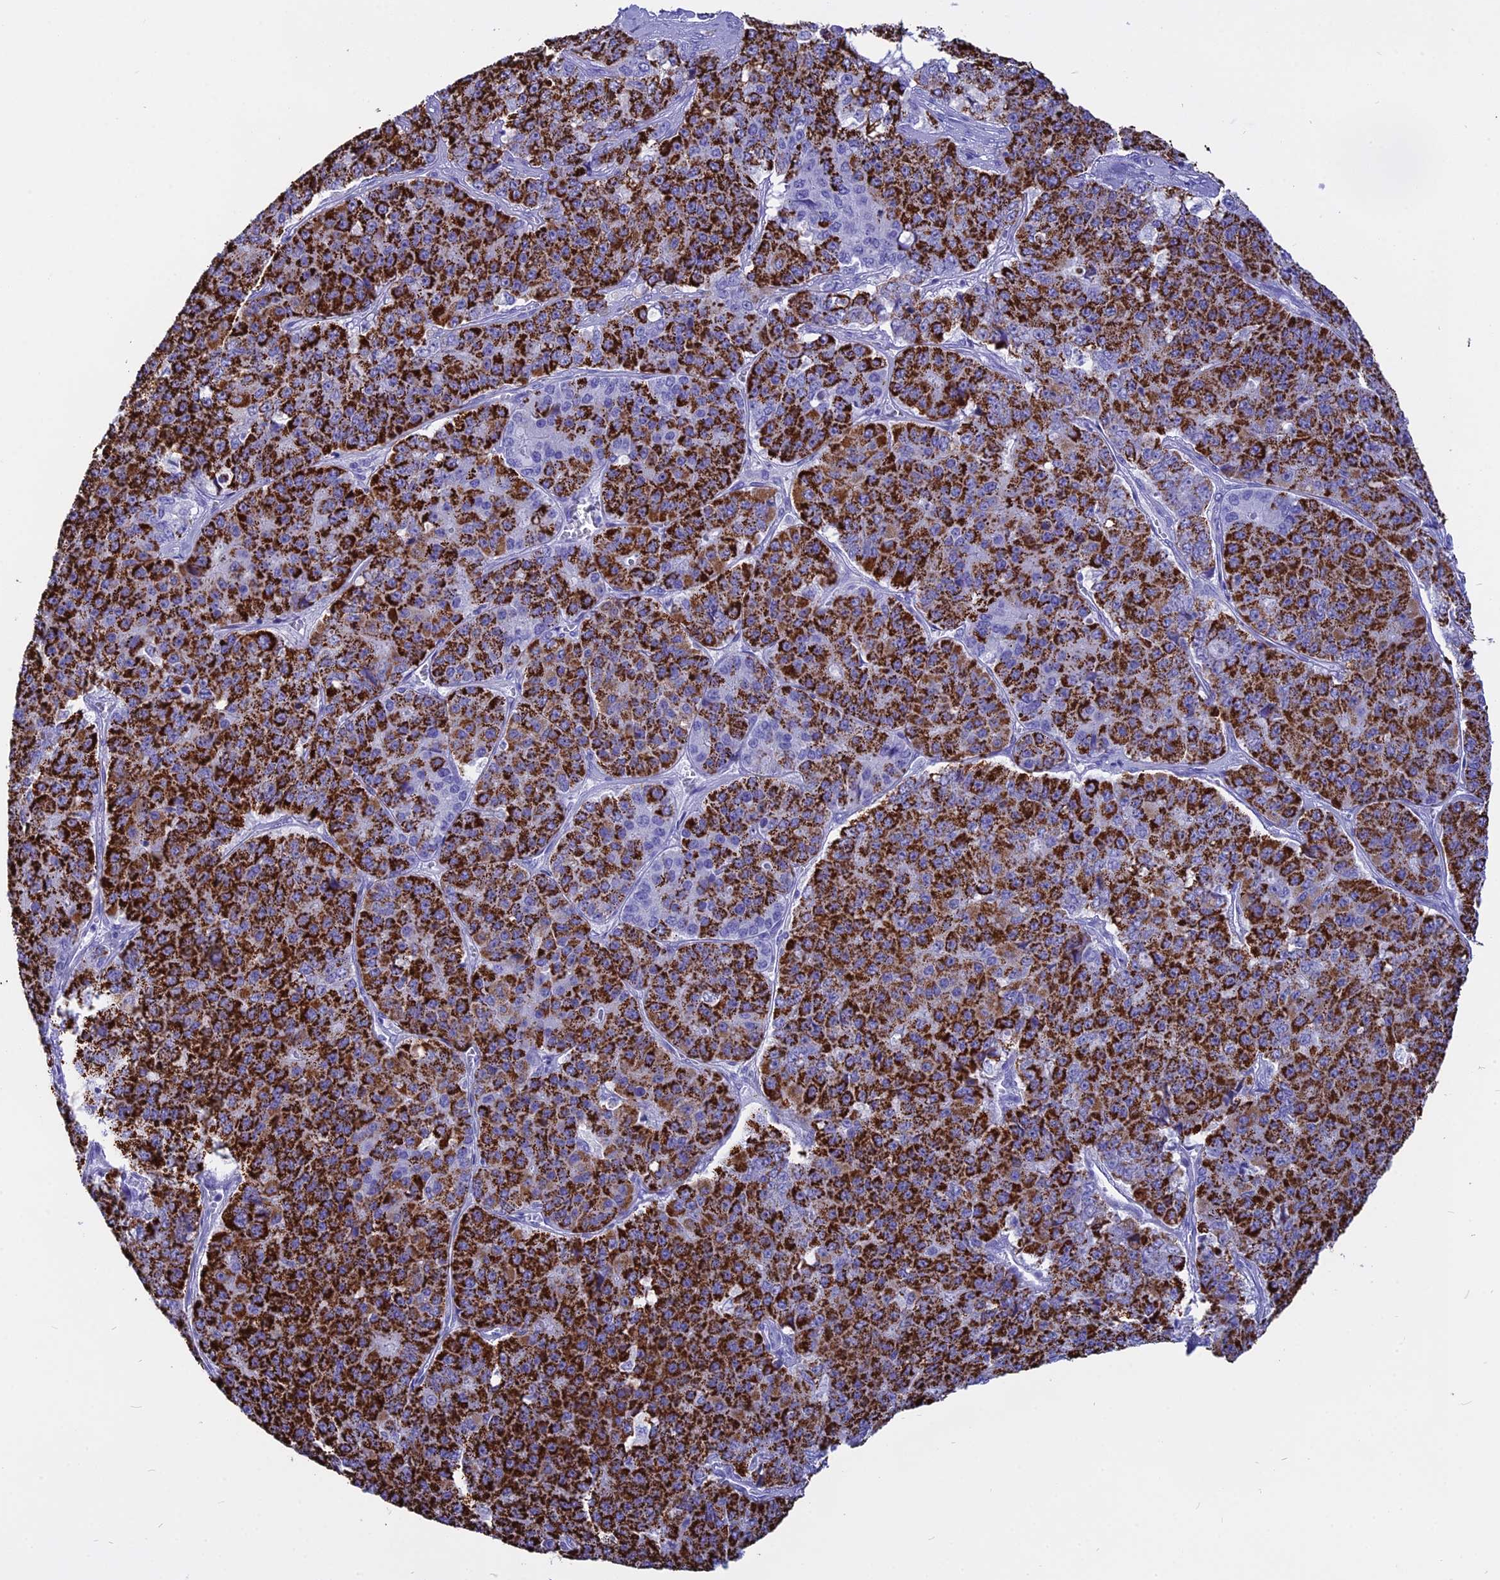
{"staining": {"intensity": "strong", "quantity": ">75%", "location": "cytoplasmic/membranous"}, "tissue": "pancreatic cancer", "cell_type": "Tumor cells", "image_type": "cancer", "snomed": [{"axis": "morphology", "description": "Adenocarcinoma, NOS"}, {"axis": "topography", "description": "Pancreas"}], "caption": "High-power microscopy captured an IHC image of pancreatic adenocarcinoma, revealing strong cytoplasmic/membranous staining in approximately >75% of tumor cells.", "gene": "ISCA1", "patient": {"sex": "male", "age": 50}}